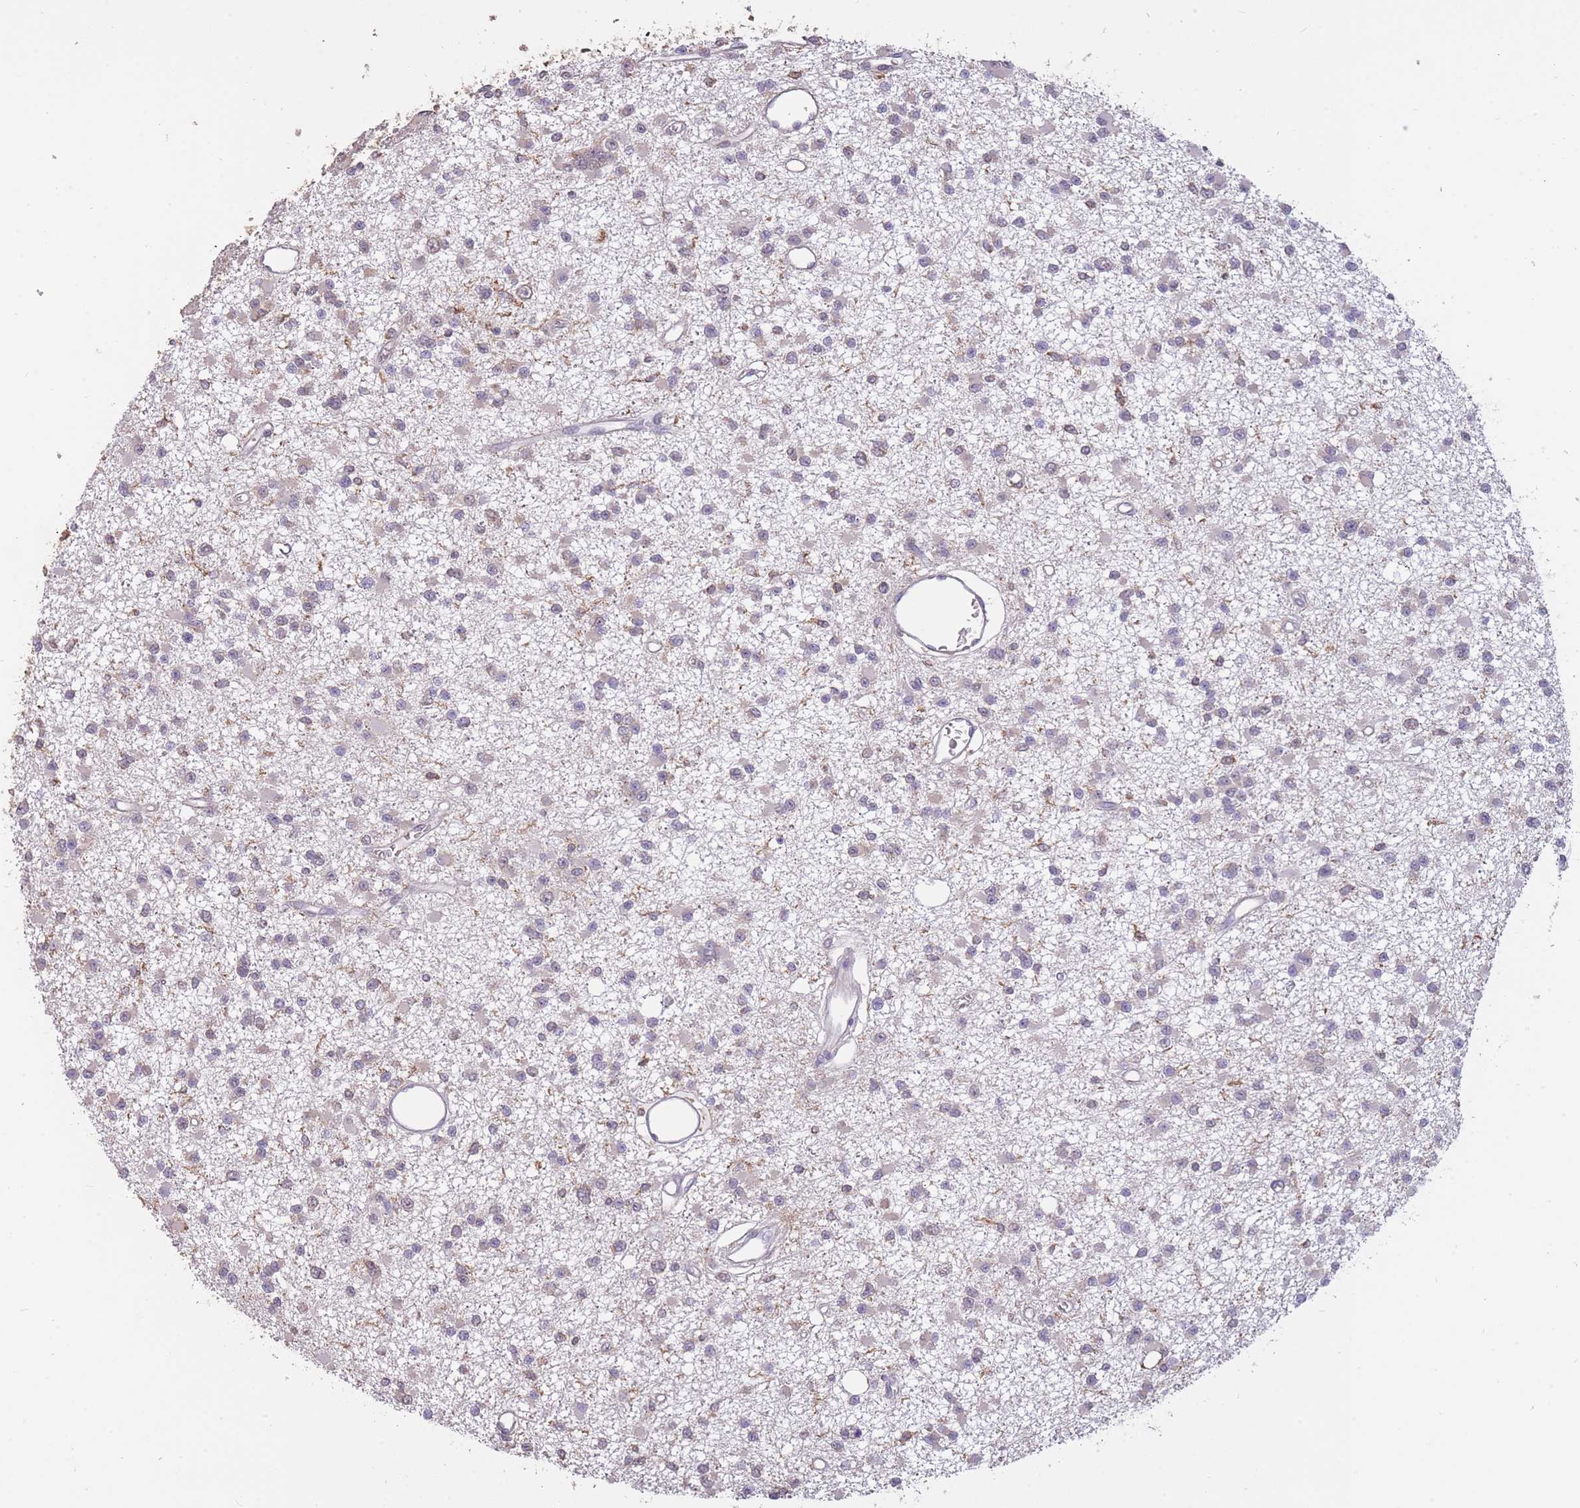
{"staining": {"intensity": "negative", "quantity": "none", "location": "none"}, "tissue": "glioma", "cell_type": "Tumor cells", "image_type": "cancer", "snomed": [{"axis": "morphology", "description": "Glioma, malignant, Low grade"}, {"axis": "topography", "description": "Brain"}], "caption": "High magnification brightfield microscopy of malignant glioma (low-grade) stained with DAB (brown) and counterstained with hematoxylin (blue): tumor cells show no significant positivity.", "gene": "GMIP", "patient": {"sex": "female", "age": 22}}